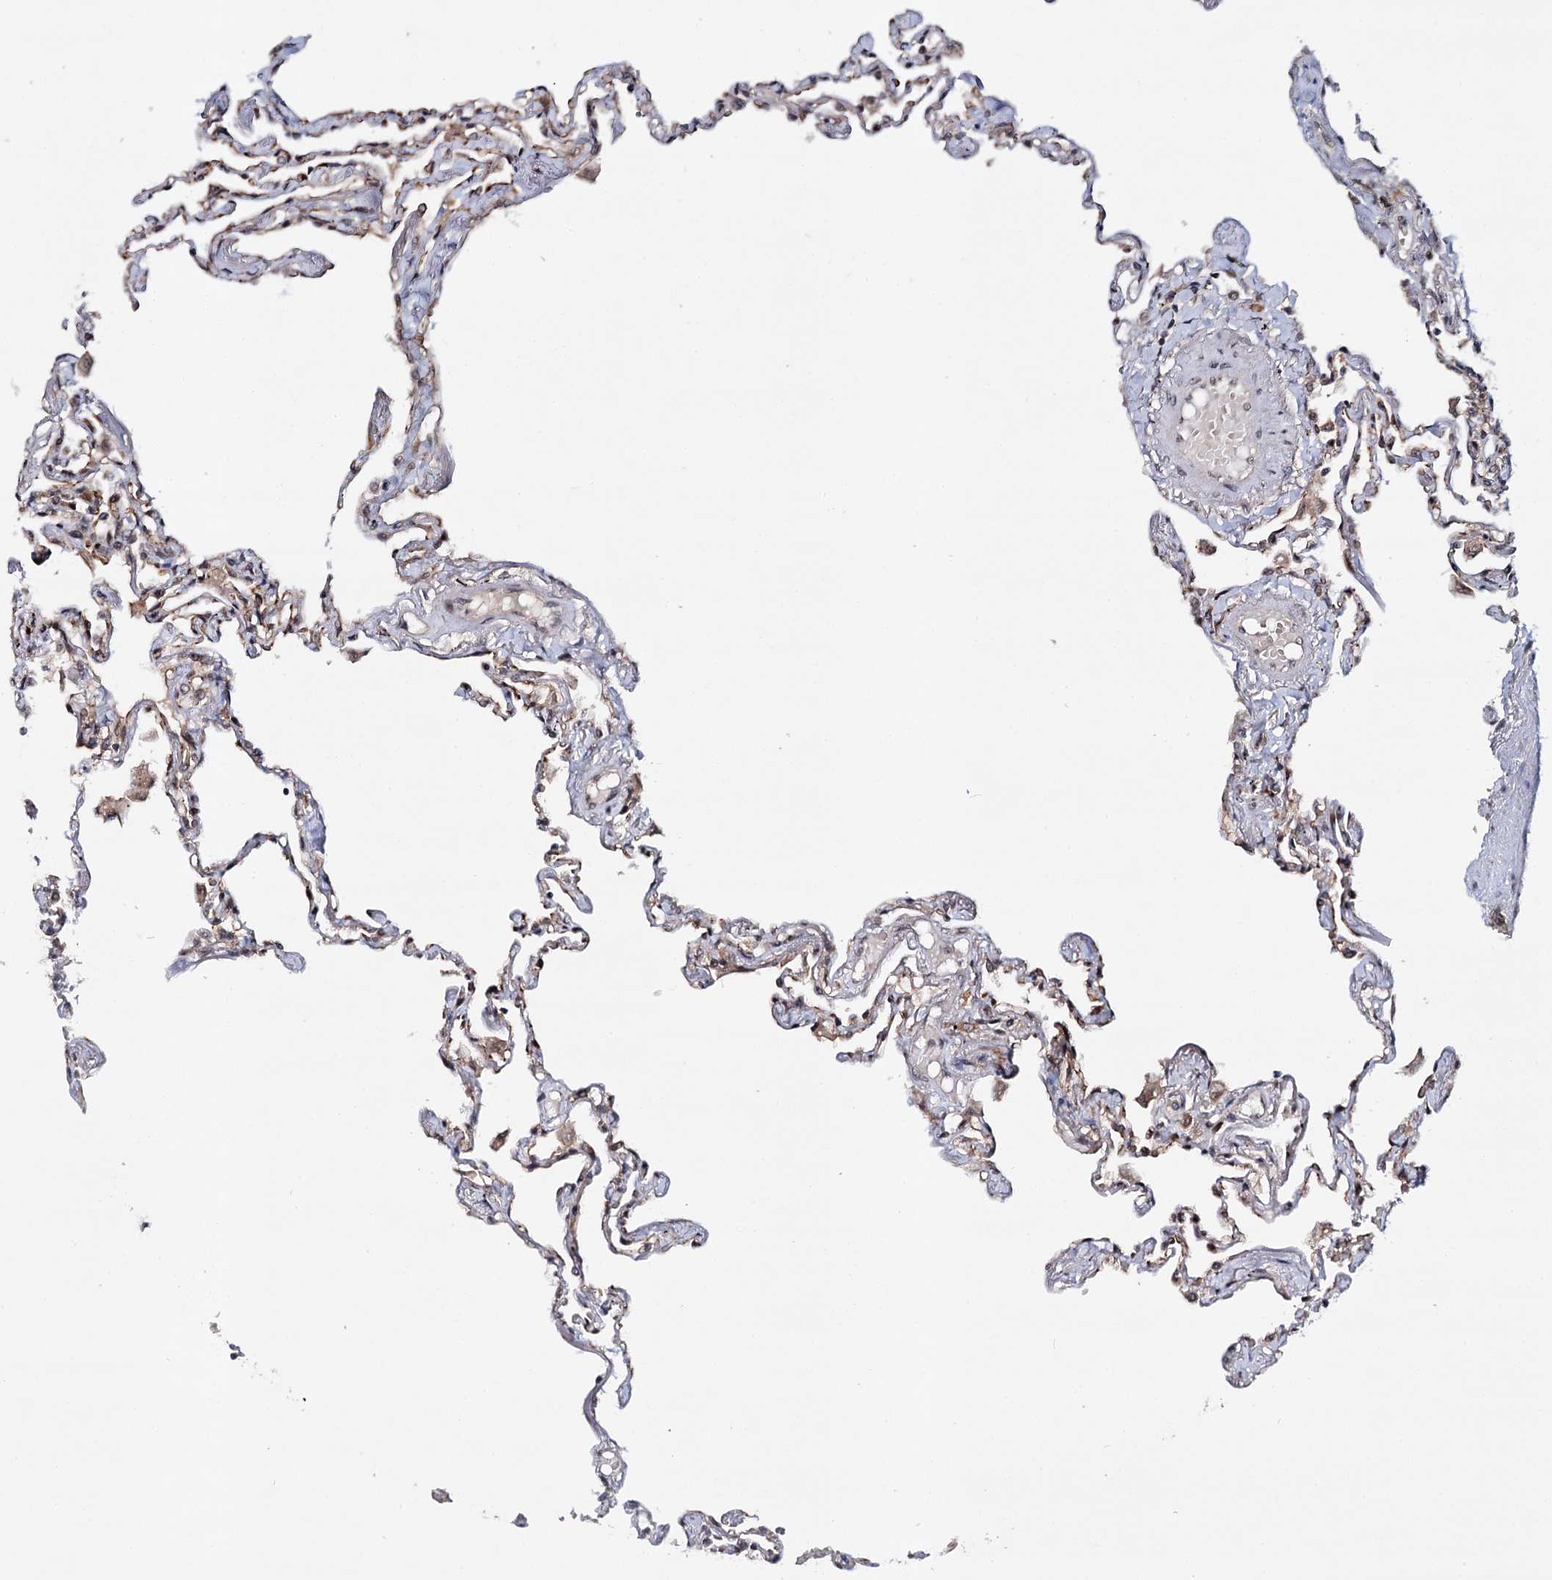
{"staining": {"intensity": "moderate", "quantity": "<25%", "location": "nuclear"}, "tissue": "lung", "cell_type": "Alveolar cells", "image_type": "normal", "snomed": [{"axis": "morphology", "description": "Normal tissue, NOS"}, {"axis": "topography", "description": "Lung"}], "caption": "Immunohistochemical staining of benign lung demonstrates low levels of moderate nuclear positivity in approximately <25% of alveolar cells.", "gene": "BUD13", "patient": {"sex": "female", "age": 67}}